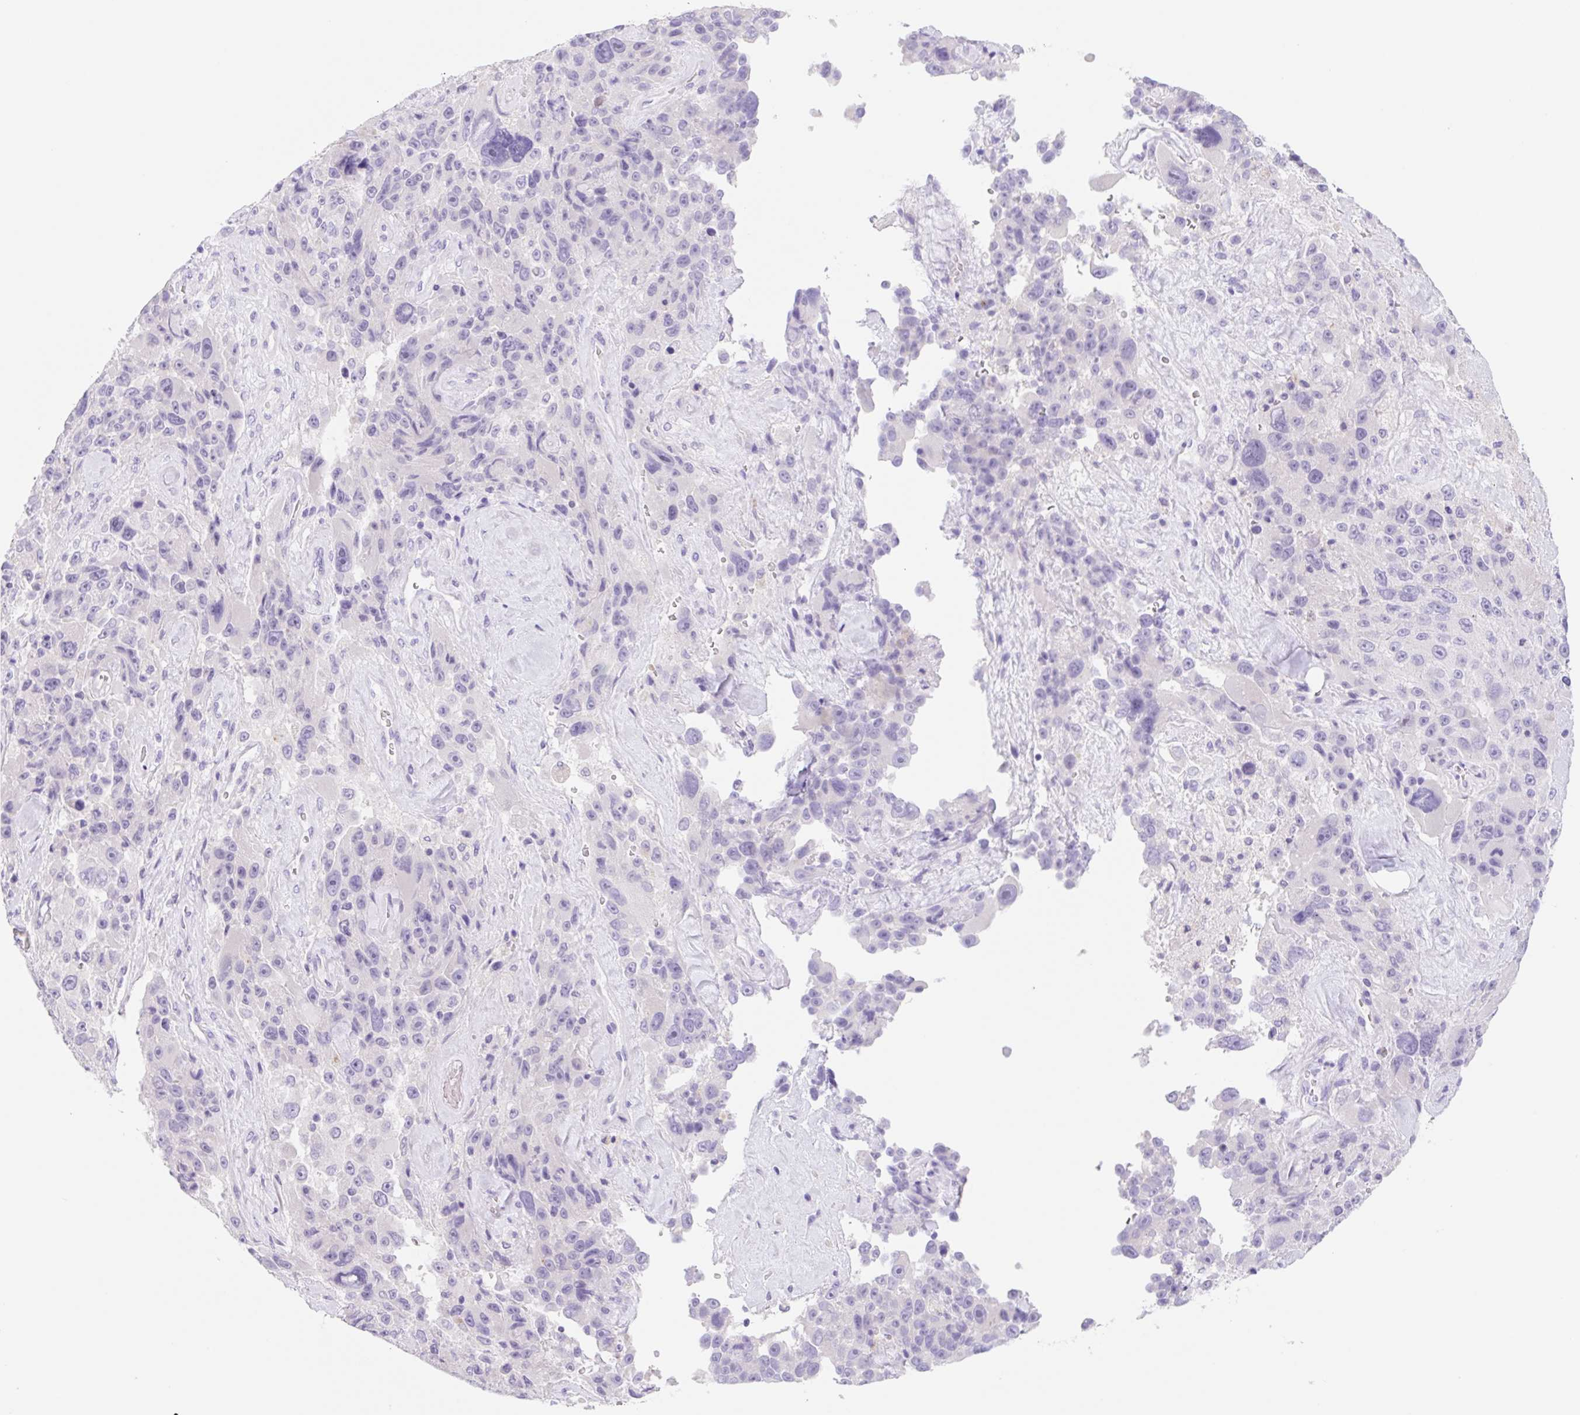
{"staining": {"intensity": "negative", "quantity": "none", "location": "none"}, "tissue": "melanoma", "cell_type": "Tumor cells", "image_type": "cancer", "snomed": [{"axis": "morphology", "description": "Malignant melanoma, Metastatic site"}, {"axis": "topography", "description": "Lymph node"}], "caption": "Immunohistochemical staining of malignant melanoma (metastatic site) demonstrates no significant positivity in tumor cells.", "gene": "KLK8", "patient": {"sex": "male", "age": 62}}